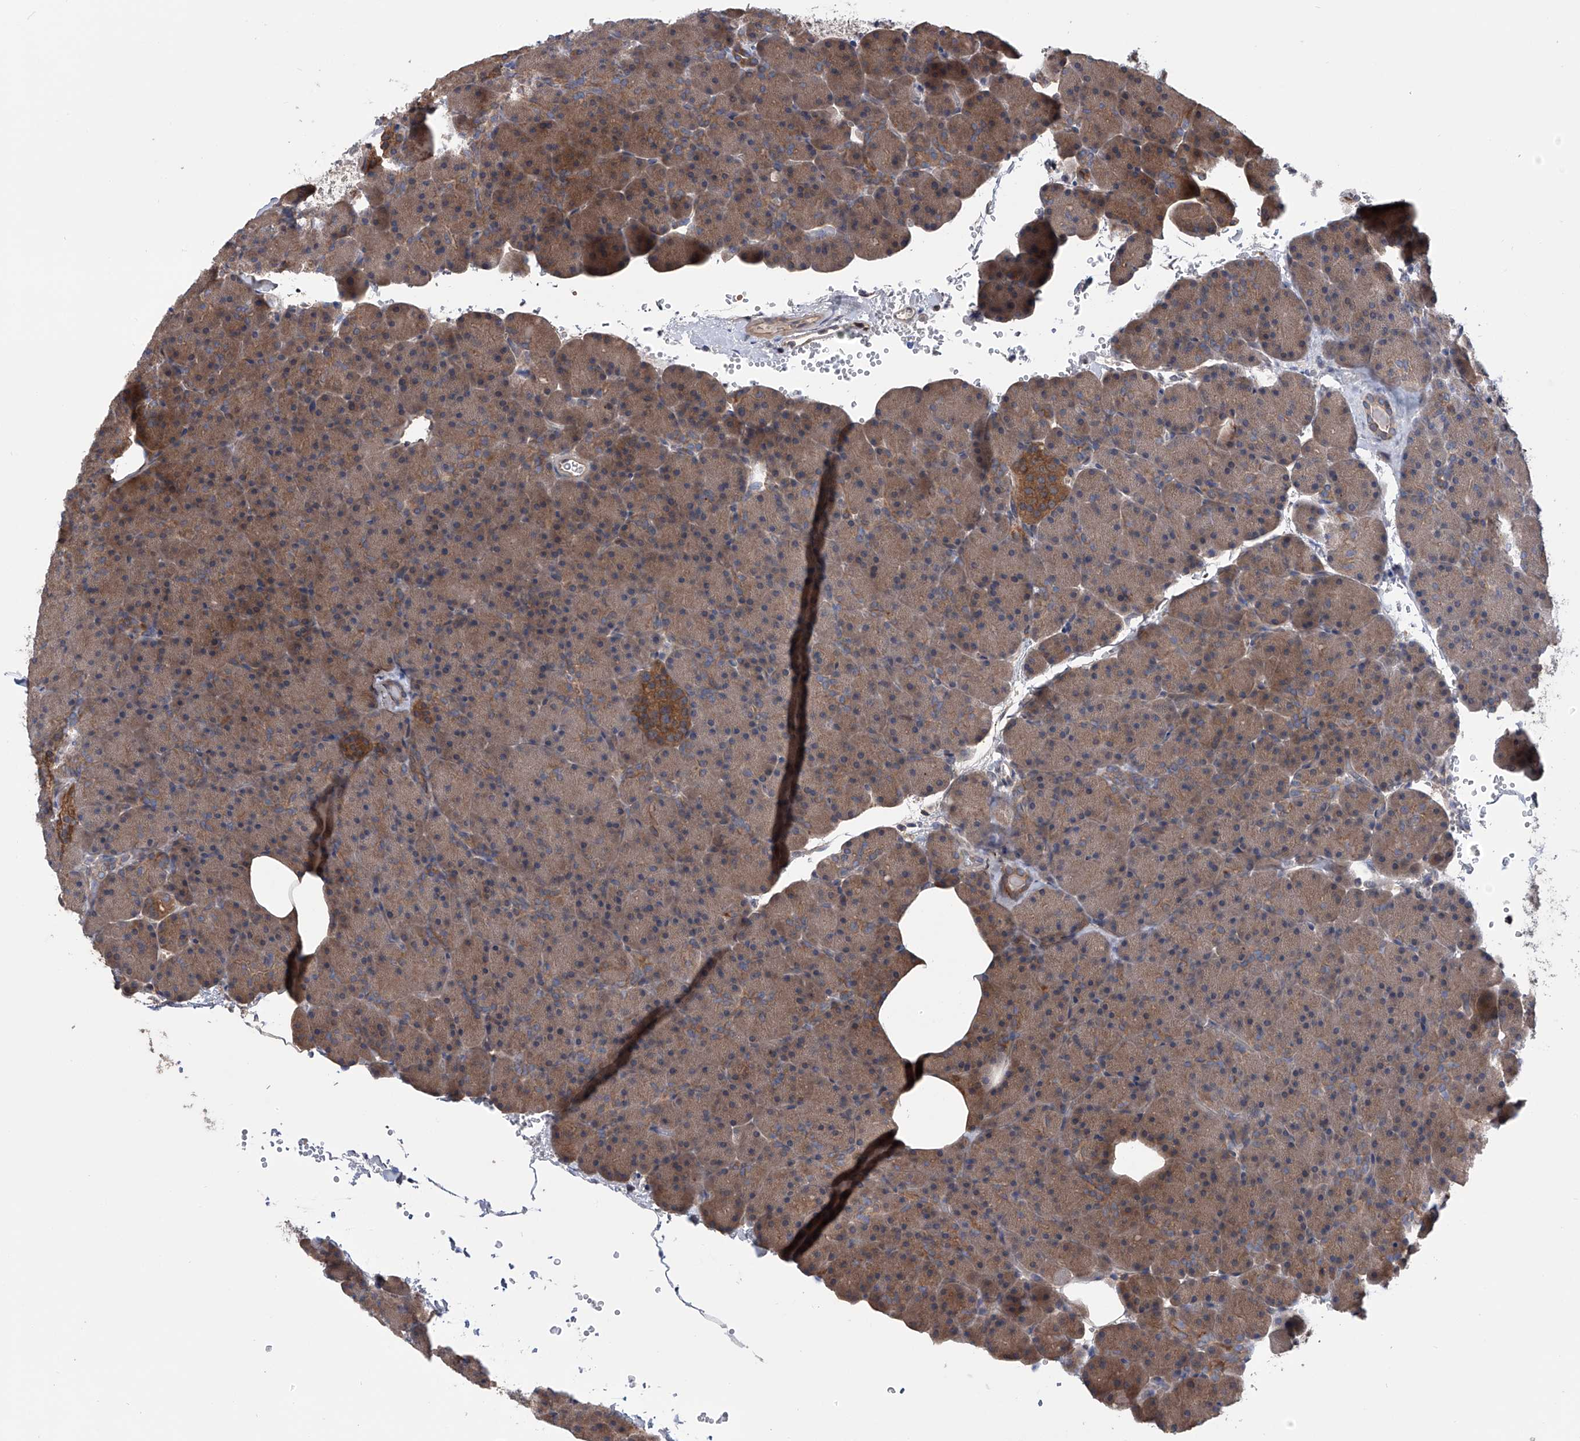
{"staining": {"intensity": "moderate", "quantity": ">75%", "location": "cytoplasmic/membranous"}, "tissue": "pancreas", "cell_type": "Exocrine glandular cells", "image_type": "normal", "snomed": [{"axis": "morphology", "description": "Normal tissue, NOS"}, {"axis": "morphology", "description": "Carcinoid, malignant, NOS"}, {"axis": "topography", "description": "Pancreas"}], "caption": "A high-resolution histopathology image shows IHC staining of benign pancreas, which displays moderate cytoplasmic/membranous positivity in approximately >75% of exocrine glandular cells.", "gene": "NUDT17", "patient": {"sex": "female", "age": 35}}